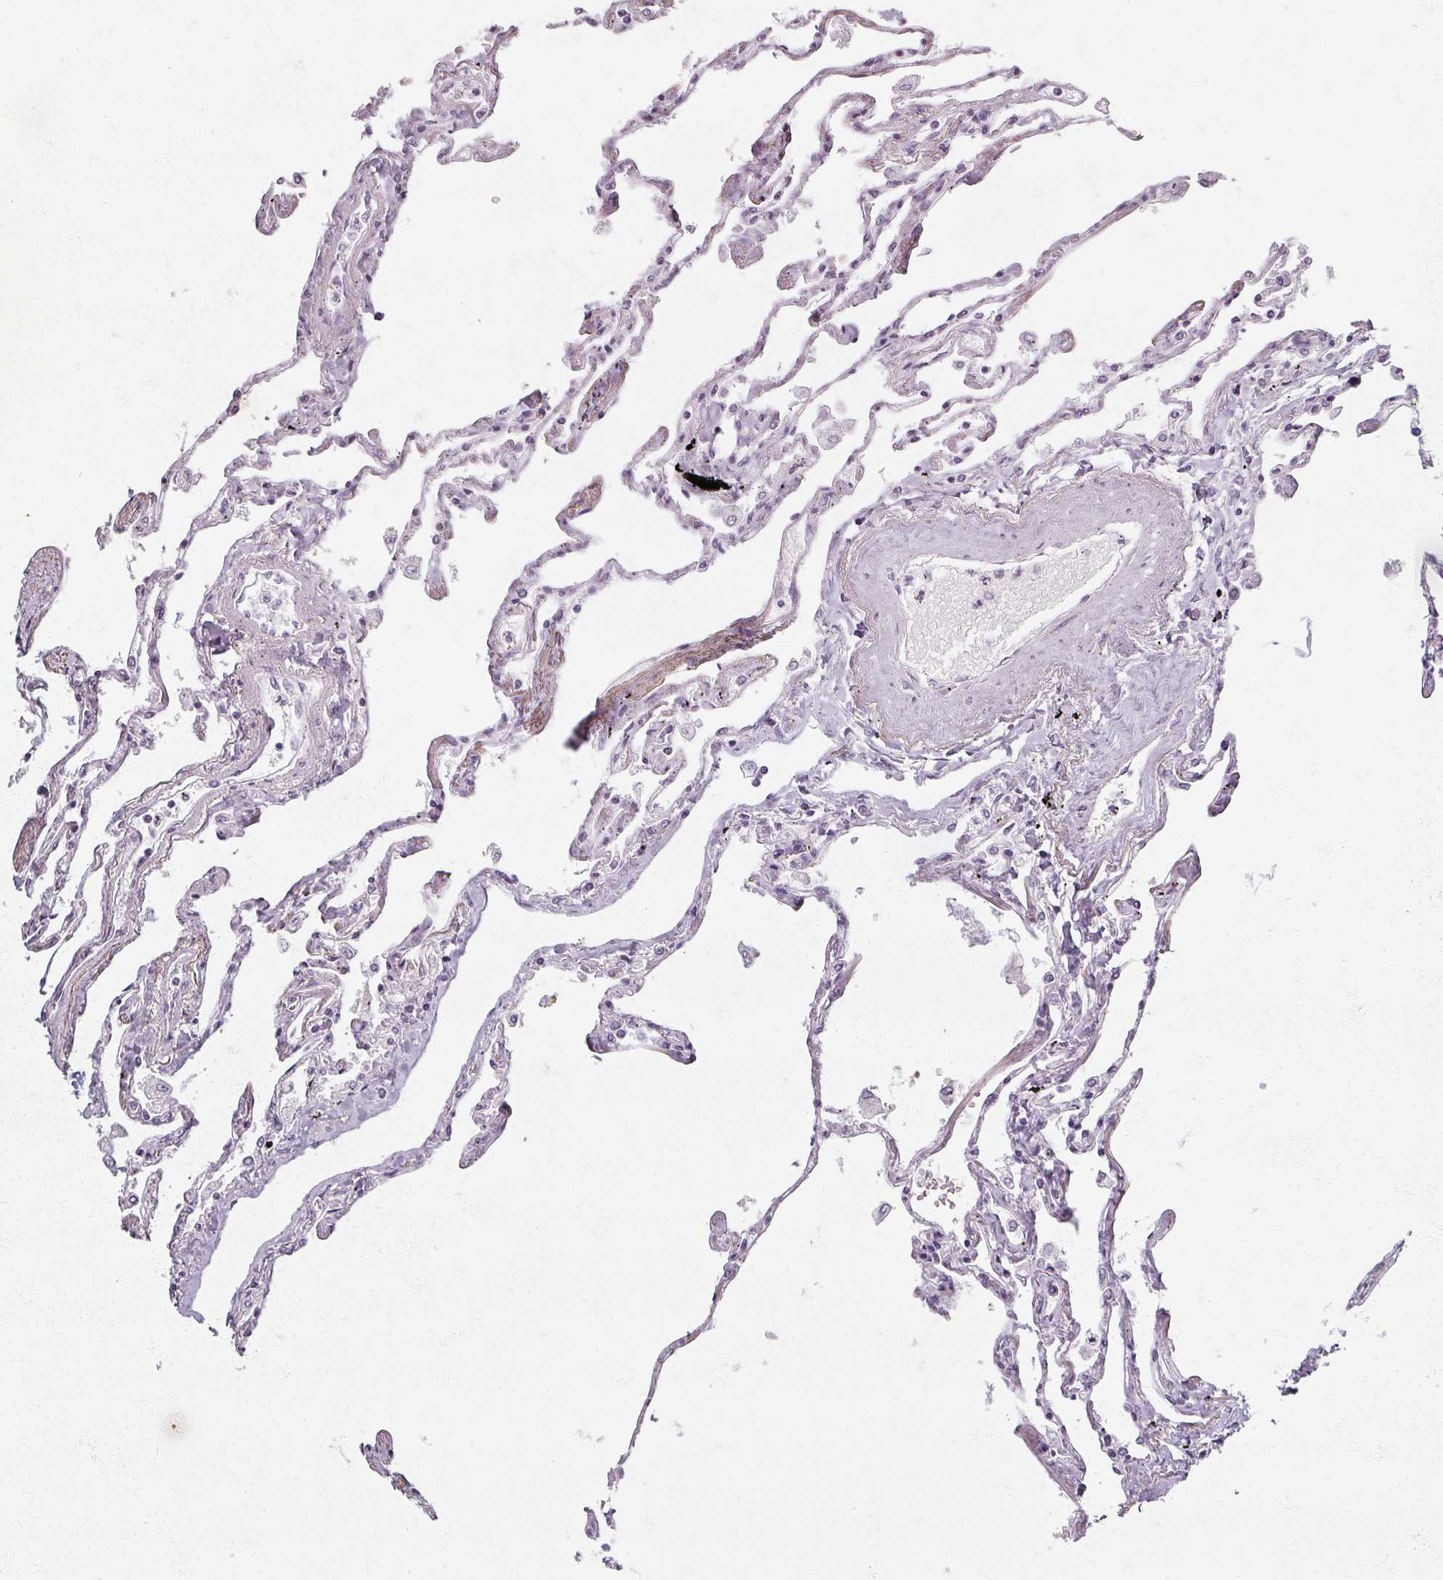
{"staining": {"intensity": "negative", "quantity": "none", "location": "none"}, "tissue": "lung", "cell_type": "Alveolar cells", "image_type": "normal", "snomed": [{"axis": "morphology", "description": "Normal tissue, NOS"}, {"axis": "topography", "description": "Lung"}], "caption": "Immunohistochemistry of benign human lung reveals no expression in alveolar cells.", "gene": "RFPL2", "patient": {"sex": "female", "age": 67}}